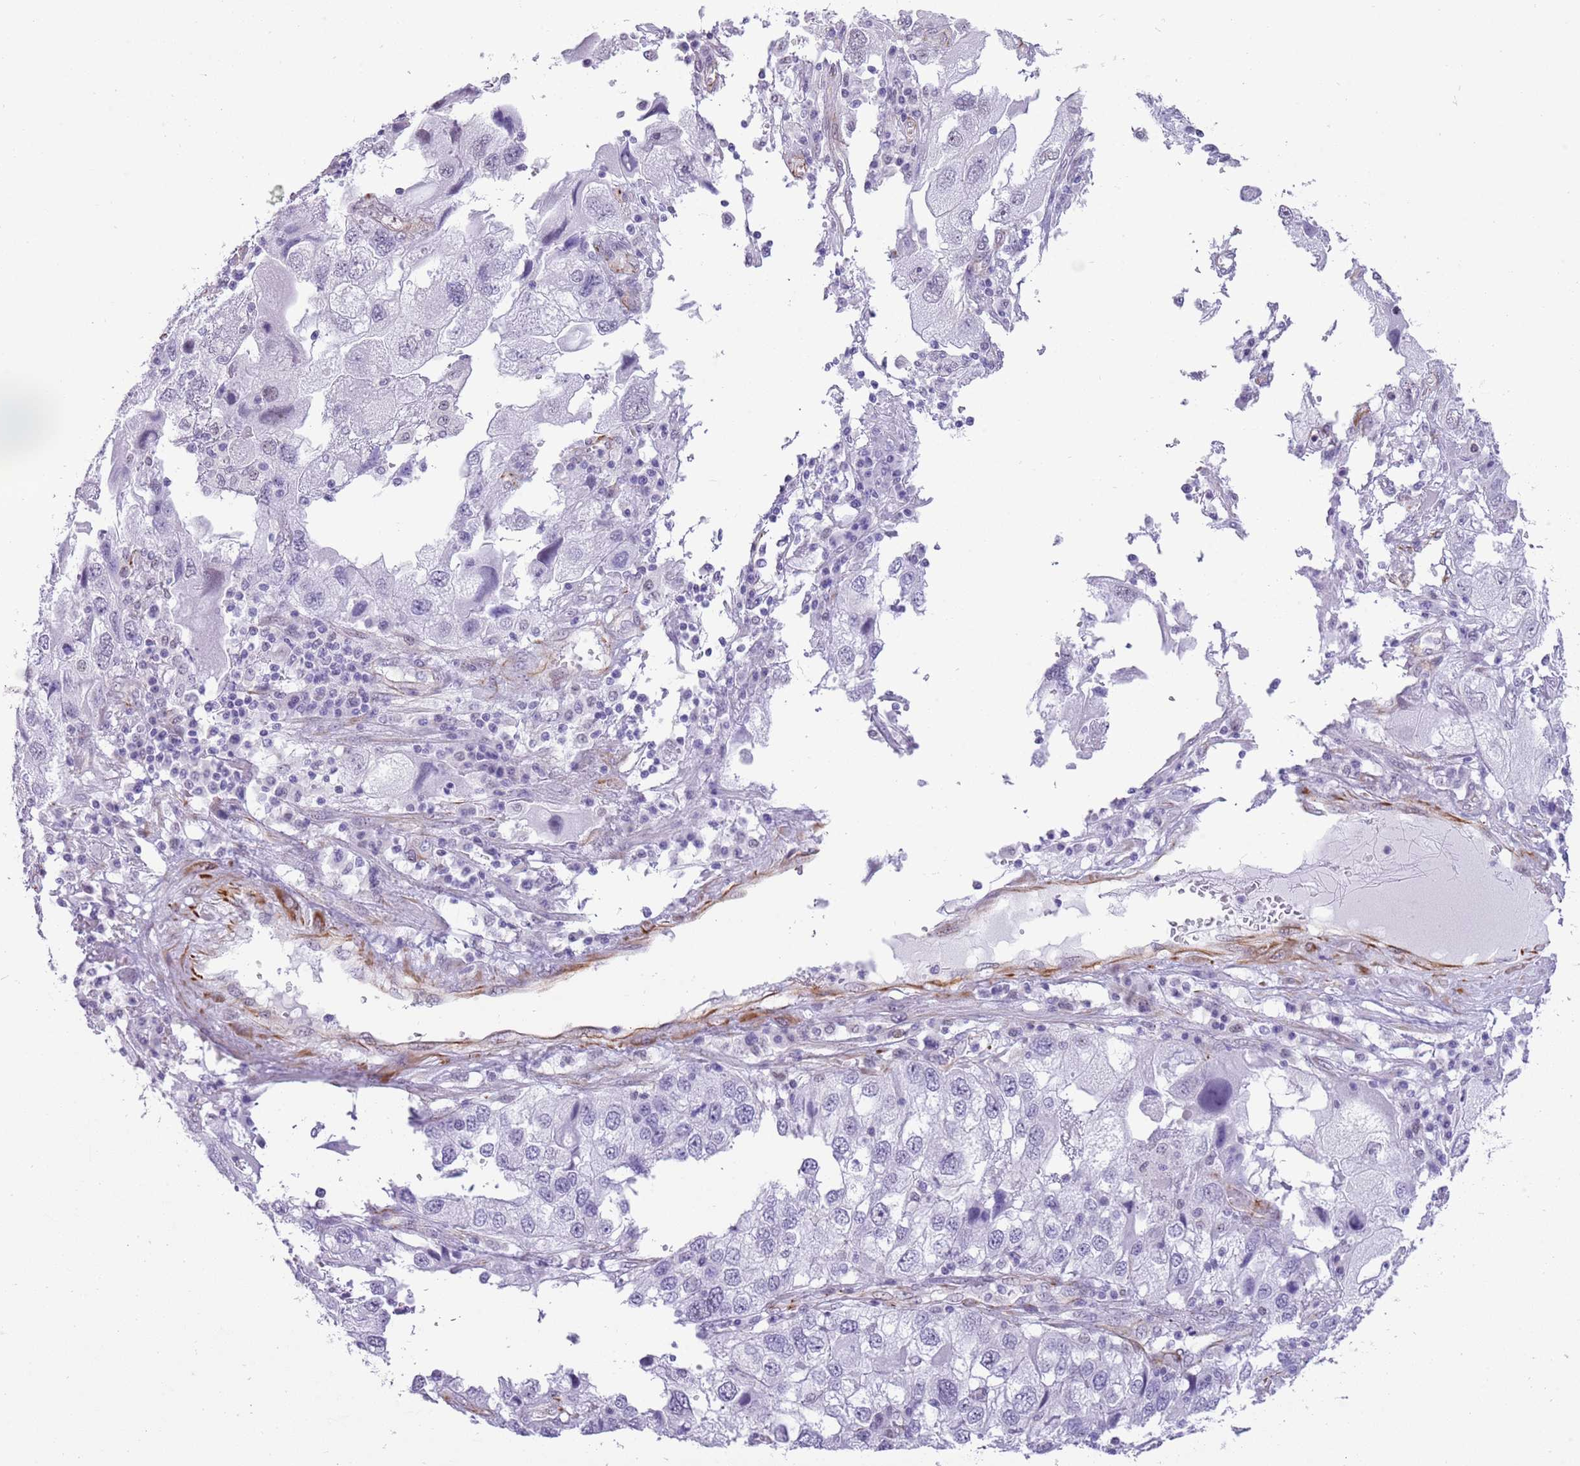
{"staining": {"intensity": "negative", "quantity": "none", "location": "none"}, "tissue": "endometrial cancer", "cell_type": "Tumor cells", "image_type": "cancer", "snomed": [{"axis": "morphology", "description": "Adenocarcinoma, NOS"}, {"axis": "topography", "description": "Endometrium"}], "caption": "Endometrial cancer stained for a protein using immunohistochemistry (IHC) exhibits no expression tumor cells.", "gene": "NBPF3", "patient": {"sex": "female", "age": 49}}